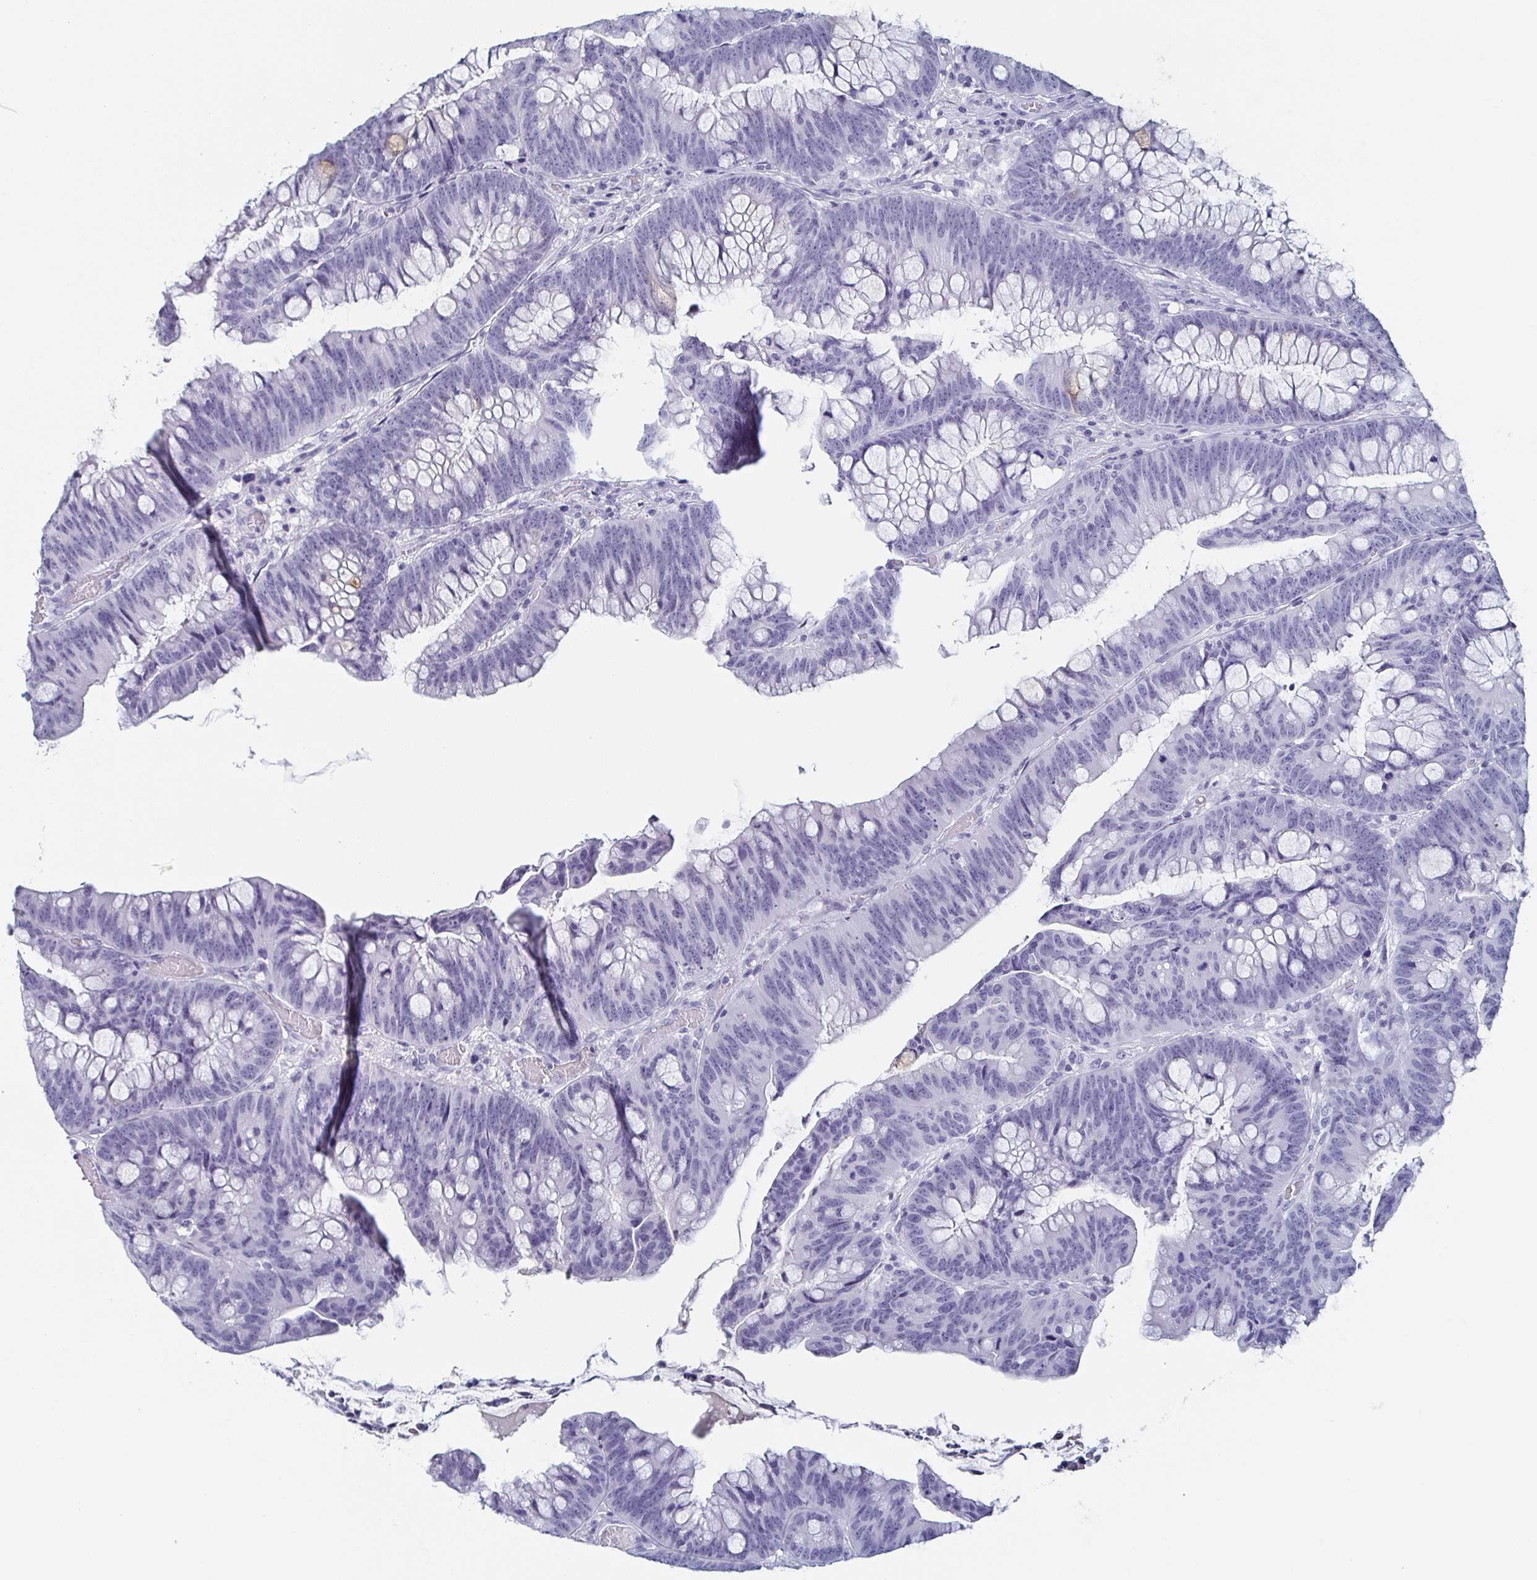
{"staining": {"intensity": "negative", "quantity": "none", "location": "none"}, "tissue": "colorectal cancer", "cell_type": "Tumor cells", "image_type": "cancer", "snomed": [{"axis": "morphology", "description": "Adenocarcinoma, NOS"}, {"axis": "topography", "description": "Colon"}], "caption": "Photomicrograph shows no protein expression in tumor cells of colorectal cancer (adenocarcinoma) tissue. (DAB (3,3'-diaminobenzidine) immunohistochemistry (IHC), high magnification).", "gene": "ITLN1", "patient": {"sex": "male", "age": 62}}